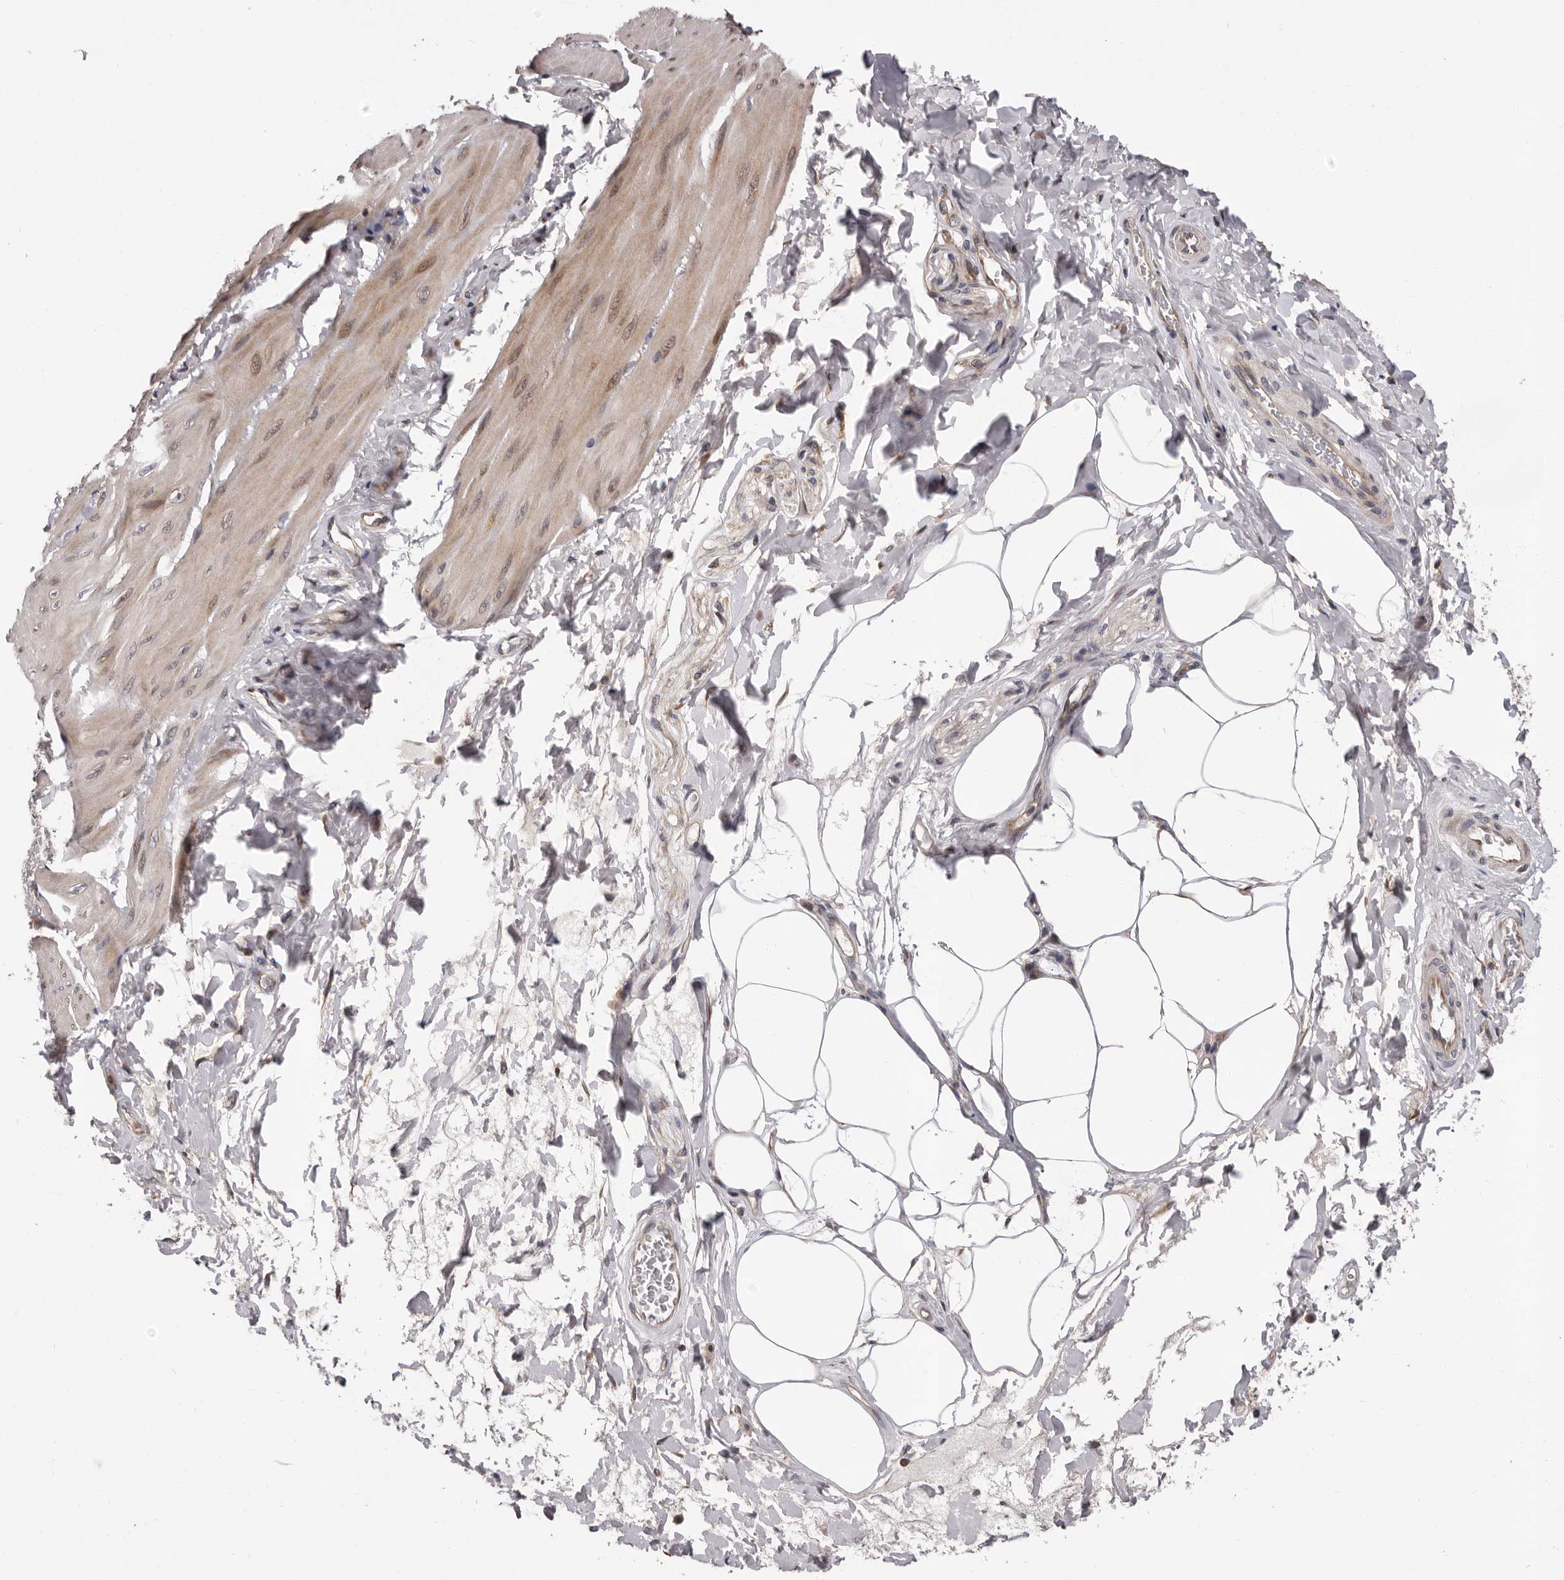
{"staining": {"intensity": "weak", "quantity": "<25%", "location": "cytoplasmic/membranous,nuclear"}, "tissue": "smooth muscle", "cell_type": "Smooth muscle cells", "image_type": "normal", "snomed": [{"axis": "morphology", "description": "Urothelial carcinoma, High grade"}, {"axis": "topography", "description": "Urinary bladder"}], "caption": "This is an immunohistochemistry image of benign smooth muscle. There is no positivity in smooth muscle cells.", "gene": "VPS37A", "patient": {"sex": "male", "age": 46}}